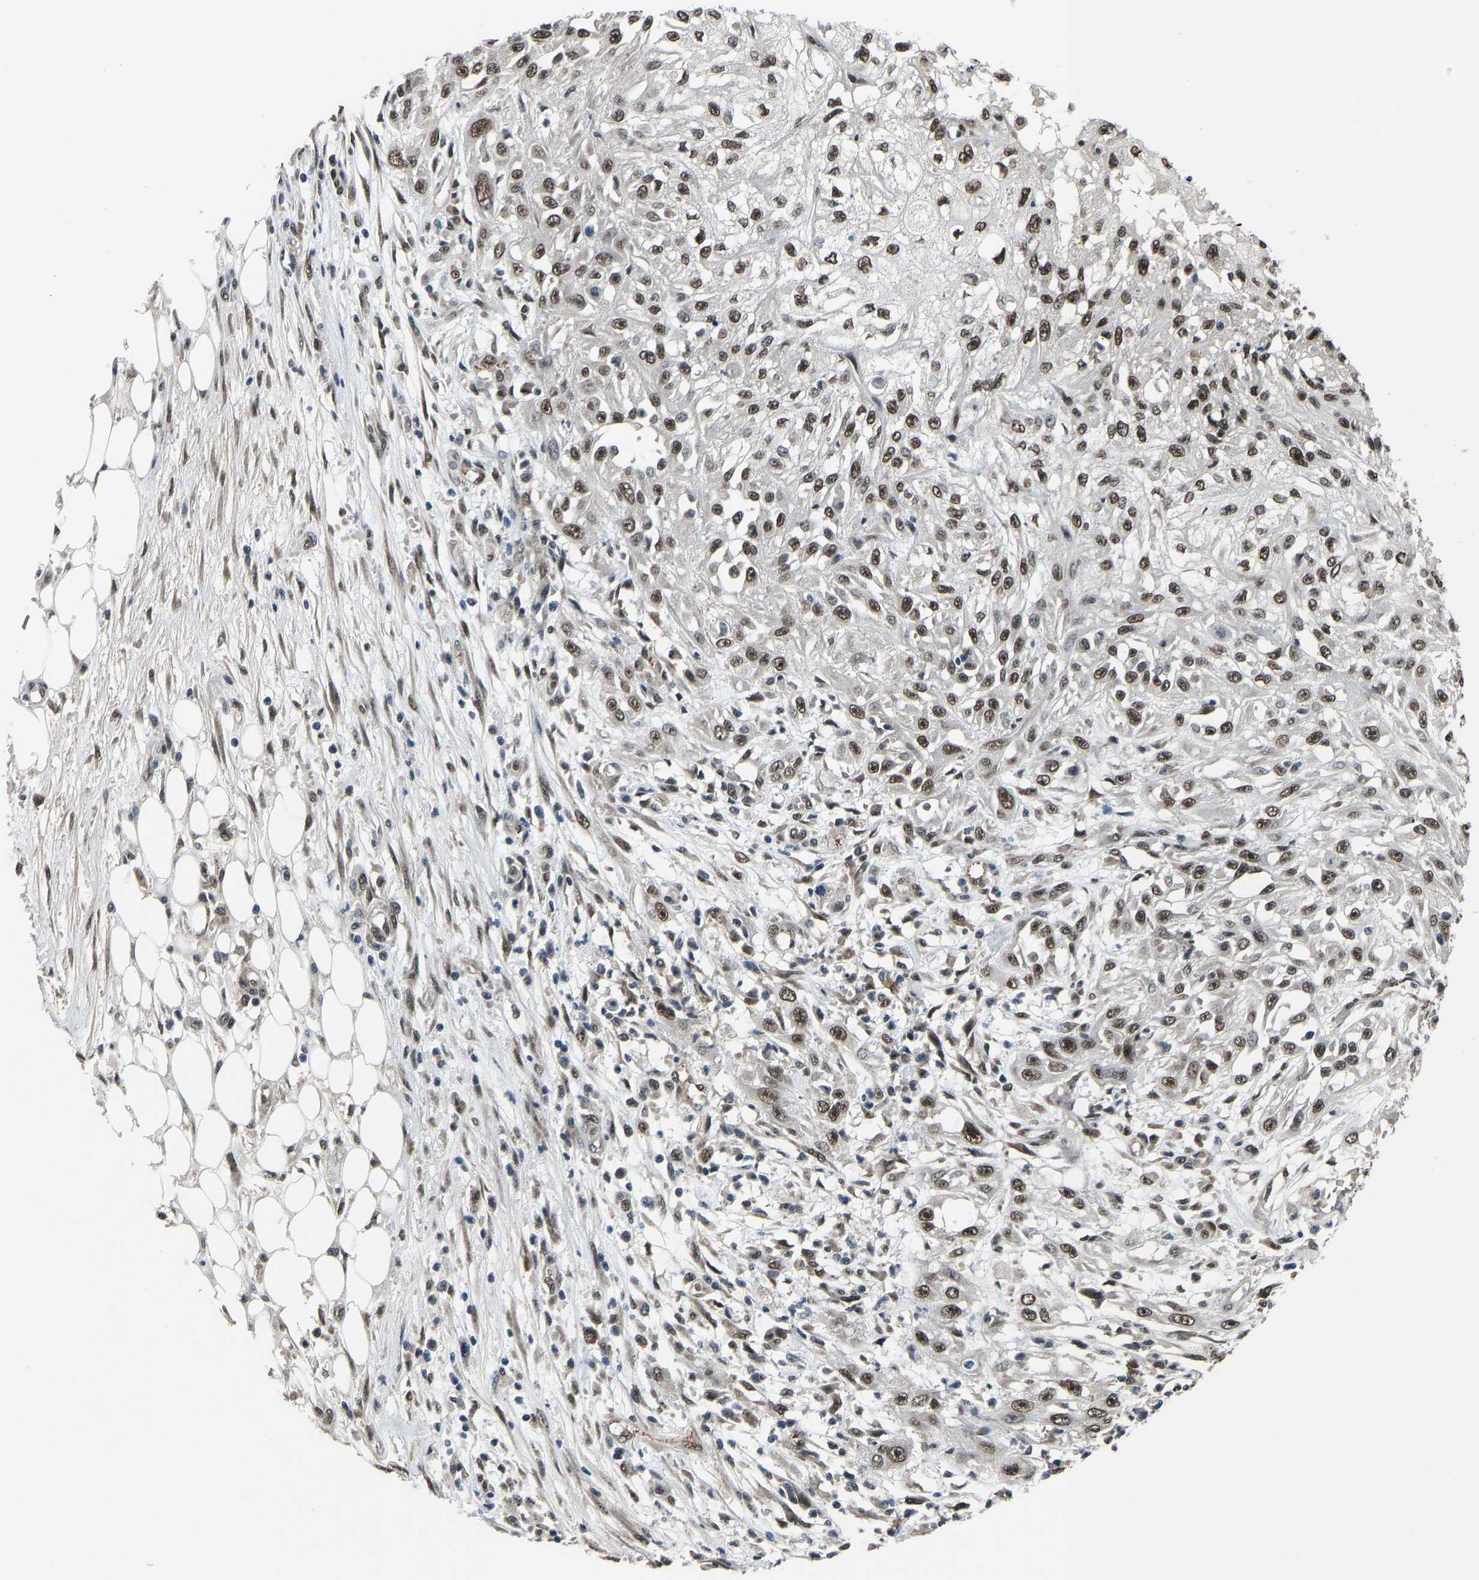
{"staining": {"intensity": "moderate", "quantity": ">75%", "location": "nuclear"}, "tissue": "skin cancer", "cell_type": "Tumor cells", "image_type": "cancer", "snomed": [{"axis": "morphology", "description": "Squamous cell carcinoma, NOS"}, {"axis": "morphology", "description": "Squamous cell carcinoma, metastatic, NOS"}, {"axis": "topography", "description": "Skin"}, {"axis": "topography", "description": "Lymph node"}], "caption": "Tumor cells demonstrate moderate nuclear expression in about >75% of cells in skin cancer (metastatic squamous cell carcinoma). The staining was performed using DAB (3,3'-diaminobenzidine), with brown indicating positive protein expression. Nuclei are stained blue with hematoxylin.", "gene": "FOS", "patient": {"sex": "male", "age": 75}}